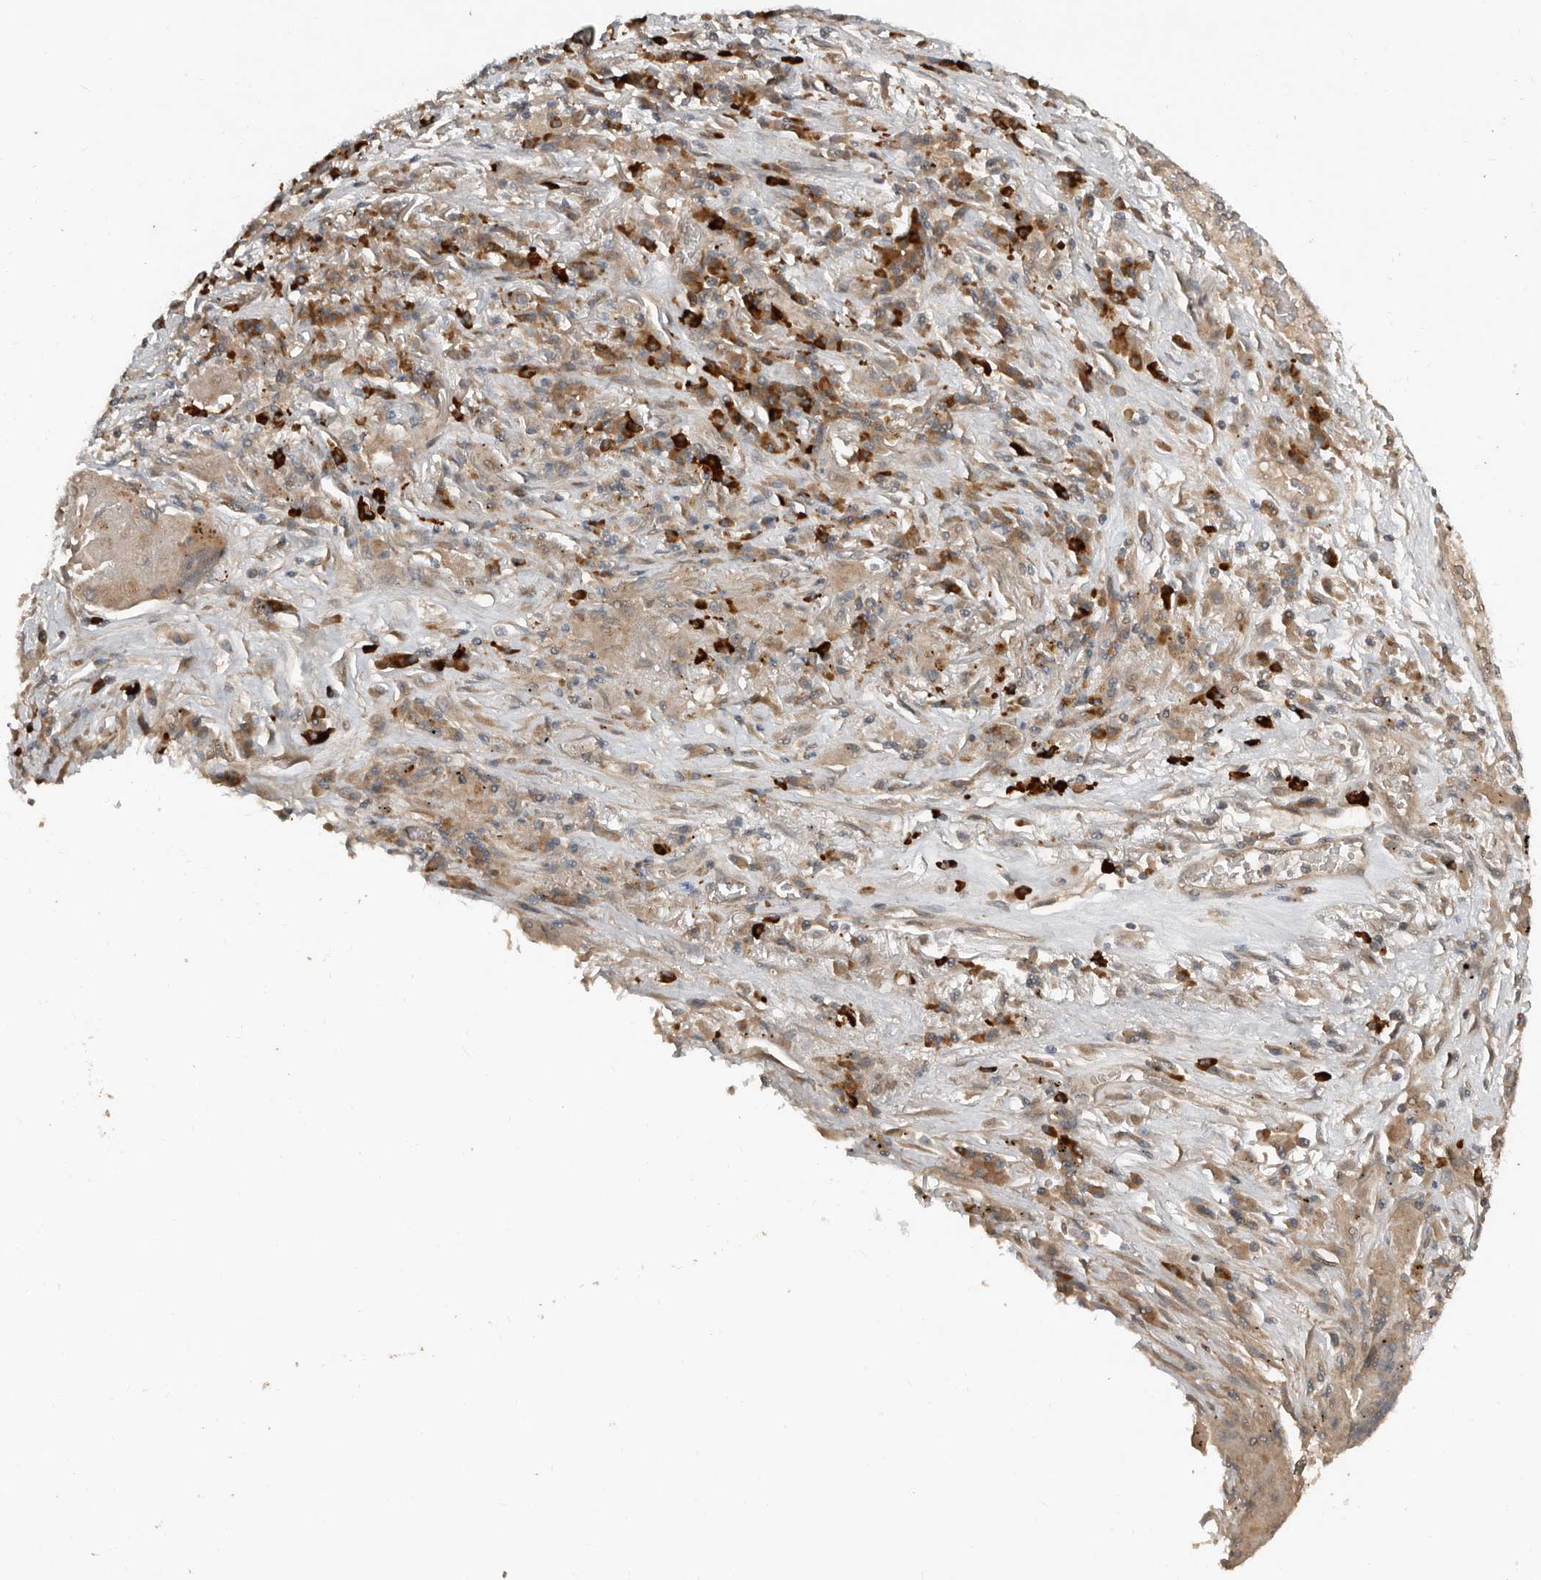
{"staining": {"intensity": "weak", "quantity": "25%-75%", "location": "cytoplasmic/membranous"}, "tissue": "lung cancer", "cell_type": "Tumor cells", "image_type": "cancer", "snomed": [{"axis": "morphology", "description": "Squamous cell carcinoma, NOS"}, {"axis": "topography", "description": "Lung"}], "caption": "There is low levels of weak cytoplasmic/membranous positivity in tumor cells of squamous cell carcinoma (lung), as demonstrated by immunohistochemical staining (brown color).", "gene": "TEAD3", "patient": {"sex": "male", "age": 61}}